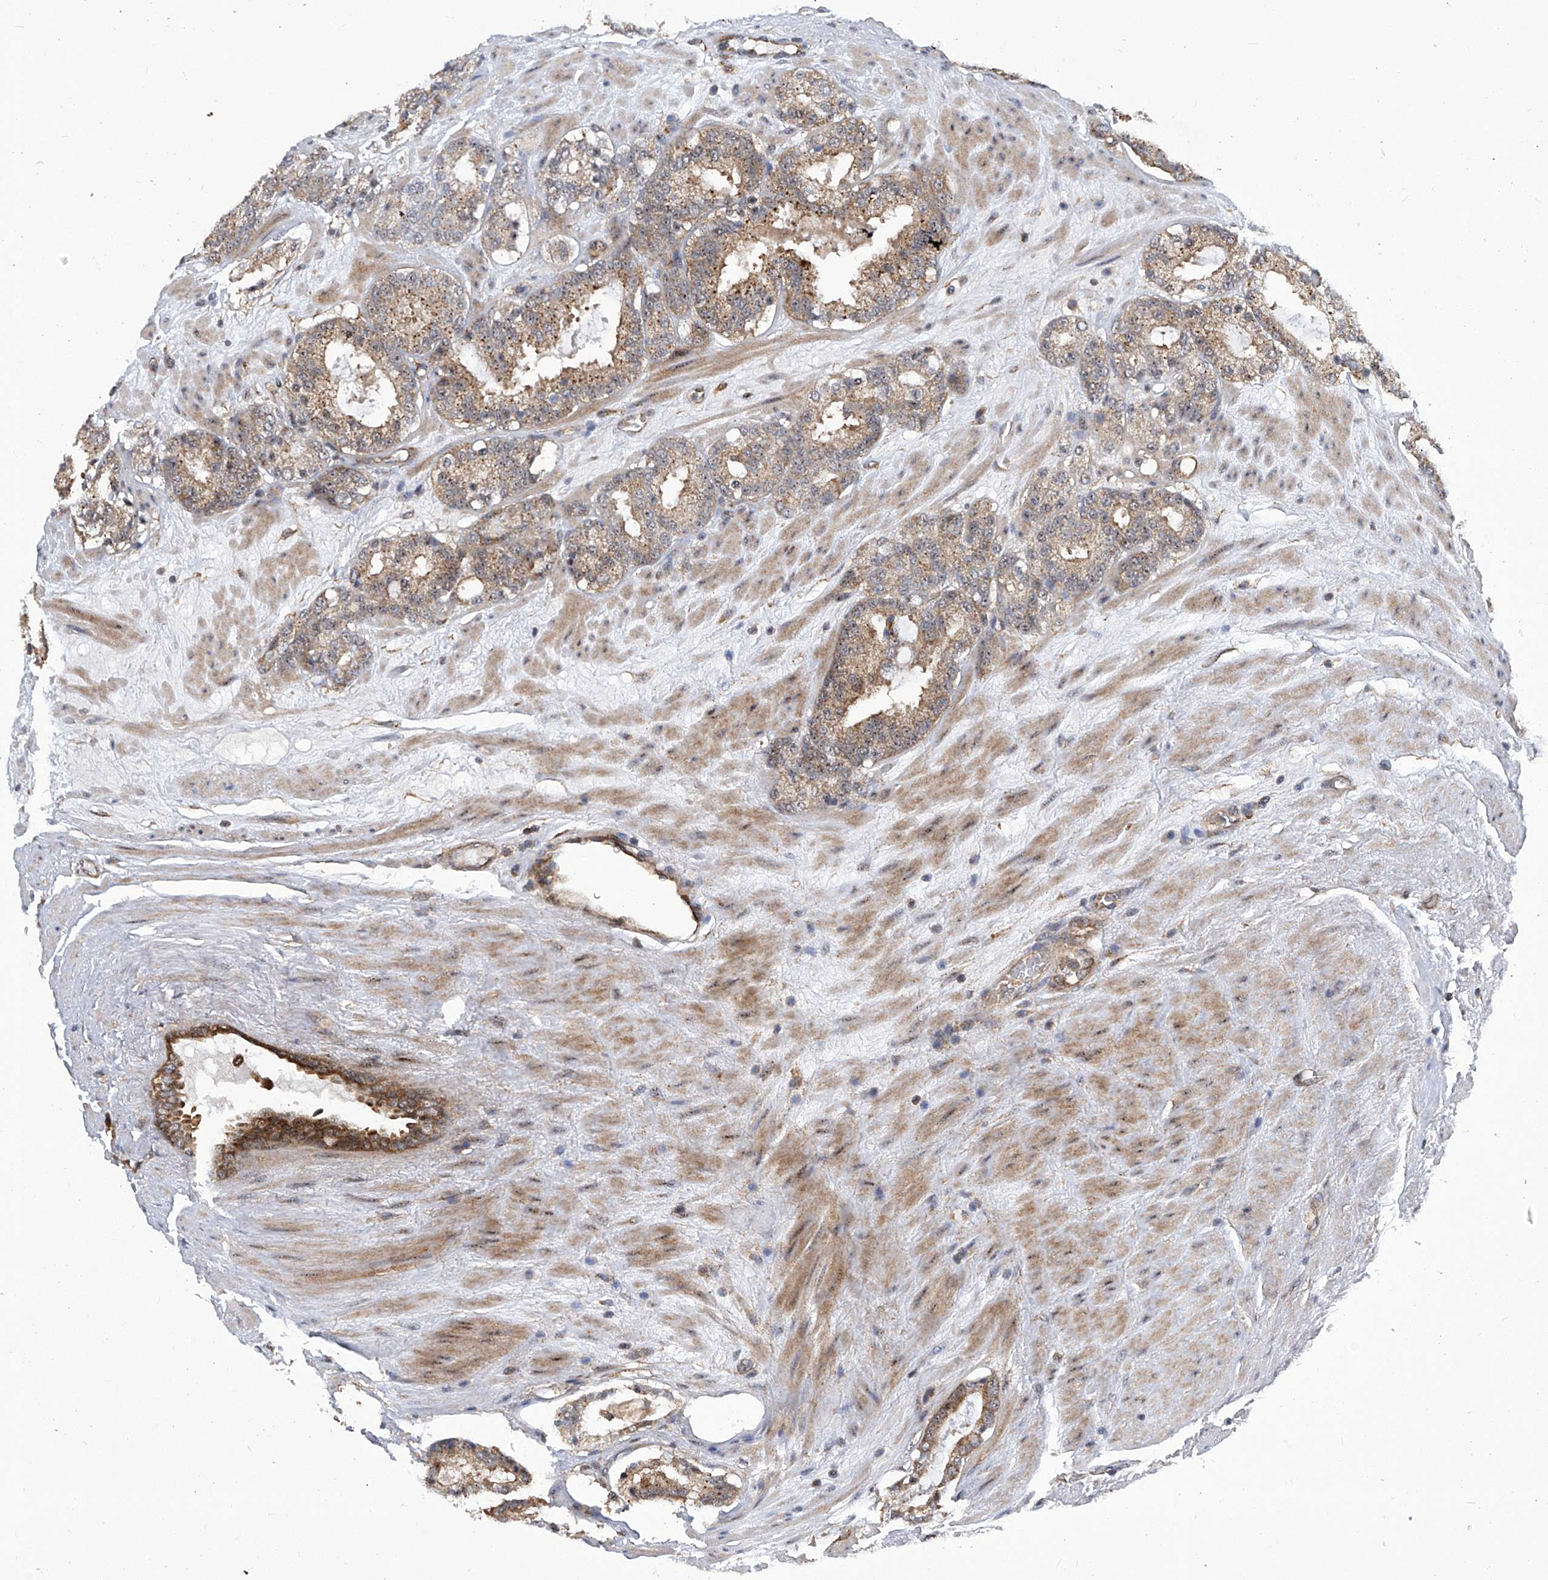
{"staining": {"intensity": "weak", "quantity": ">75%", "location": "cytoplasmic/membranous"}, "tissue": "prostate cancer", "cell_type": "Tumor cells", "image_type": "cancer", "snomed": [{"axis": "morphology", "description": "Adenocarcinoma, Low grade"}, {"axis": "topography", "description": "Prostate"}], "caption": "Prostate cancer tissue demonstrates weak cytoplasmic/membranous staining in approximately >75% of tumor cells", "gene": "CISH", "patient": {"sex": "male", "age": 69}}